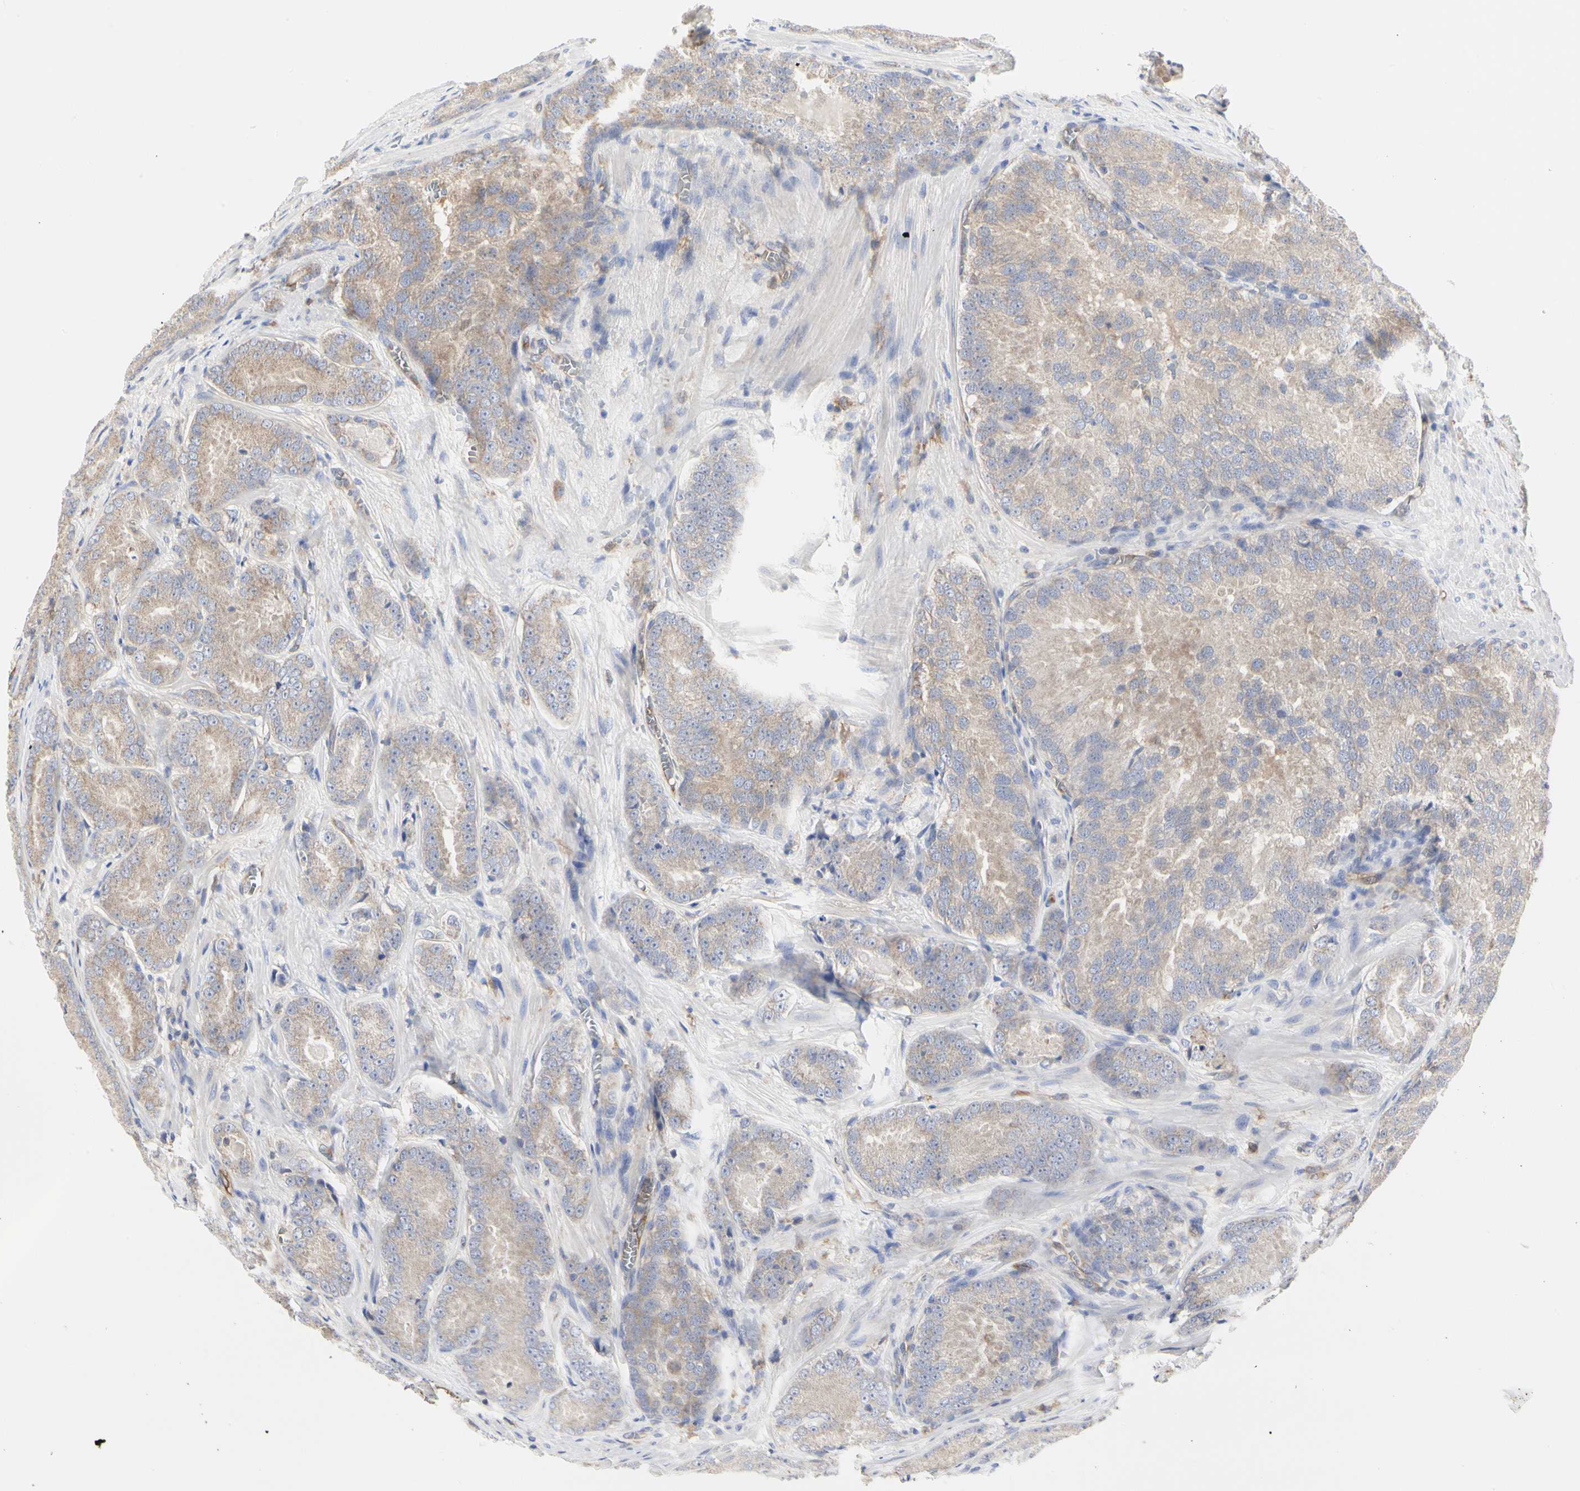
{"staining": {"intensity": "weak", "quantity": ">75%", "location": "cytoplasmic/membranous"}, "tissue": "prostate cancer", "cell_type": "Tumor cells", "image_type": "cancer", "snomed": [{"axis": "morphology", "description": "Adenocarcinoma, High grade"}, {"axis": "topography", "description": "Prostate"}], "caption": "Adenocarcinoma (high-grade) (prostate) tissue shows weak cytoplasmic/membranous positivity in about >75% of tumor cells, visualized by immunohistochemistry.", "gene": "C3orf52", "patient": {"sex": "male", "age": 64}}